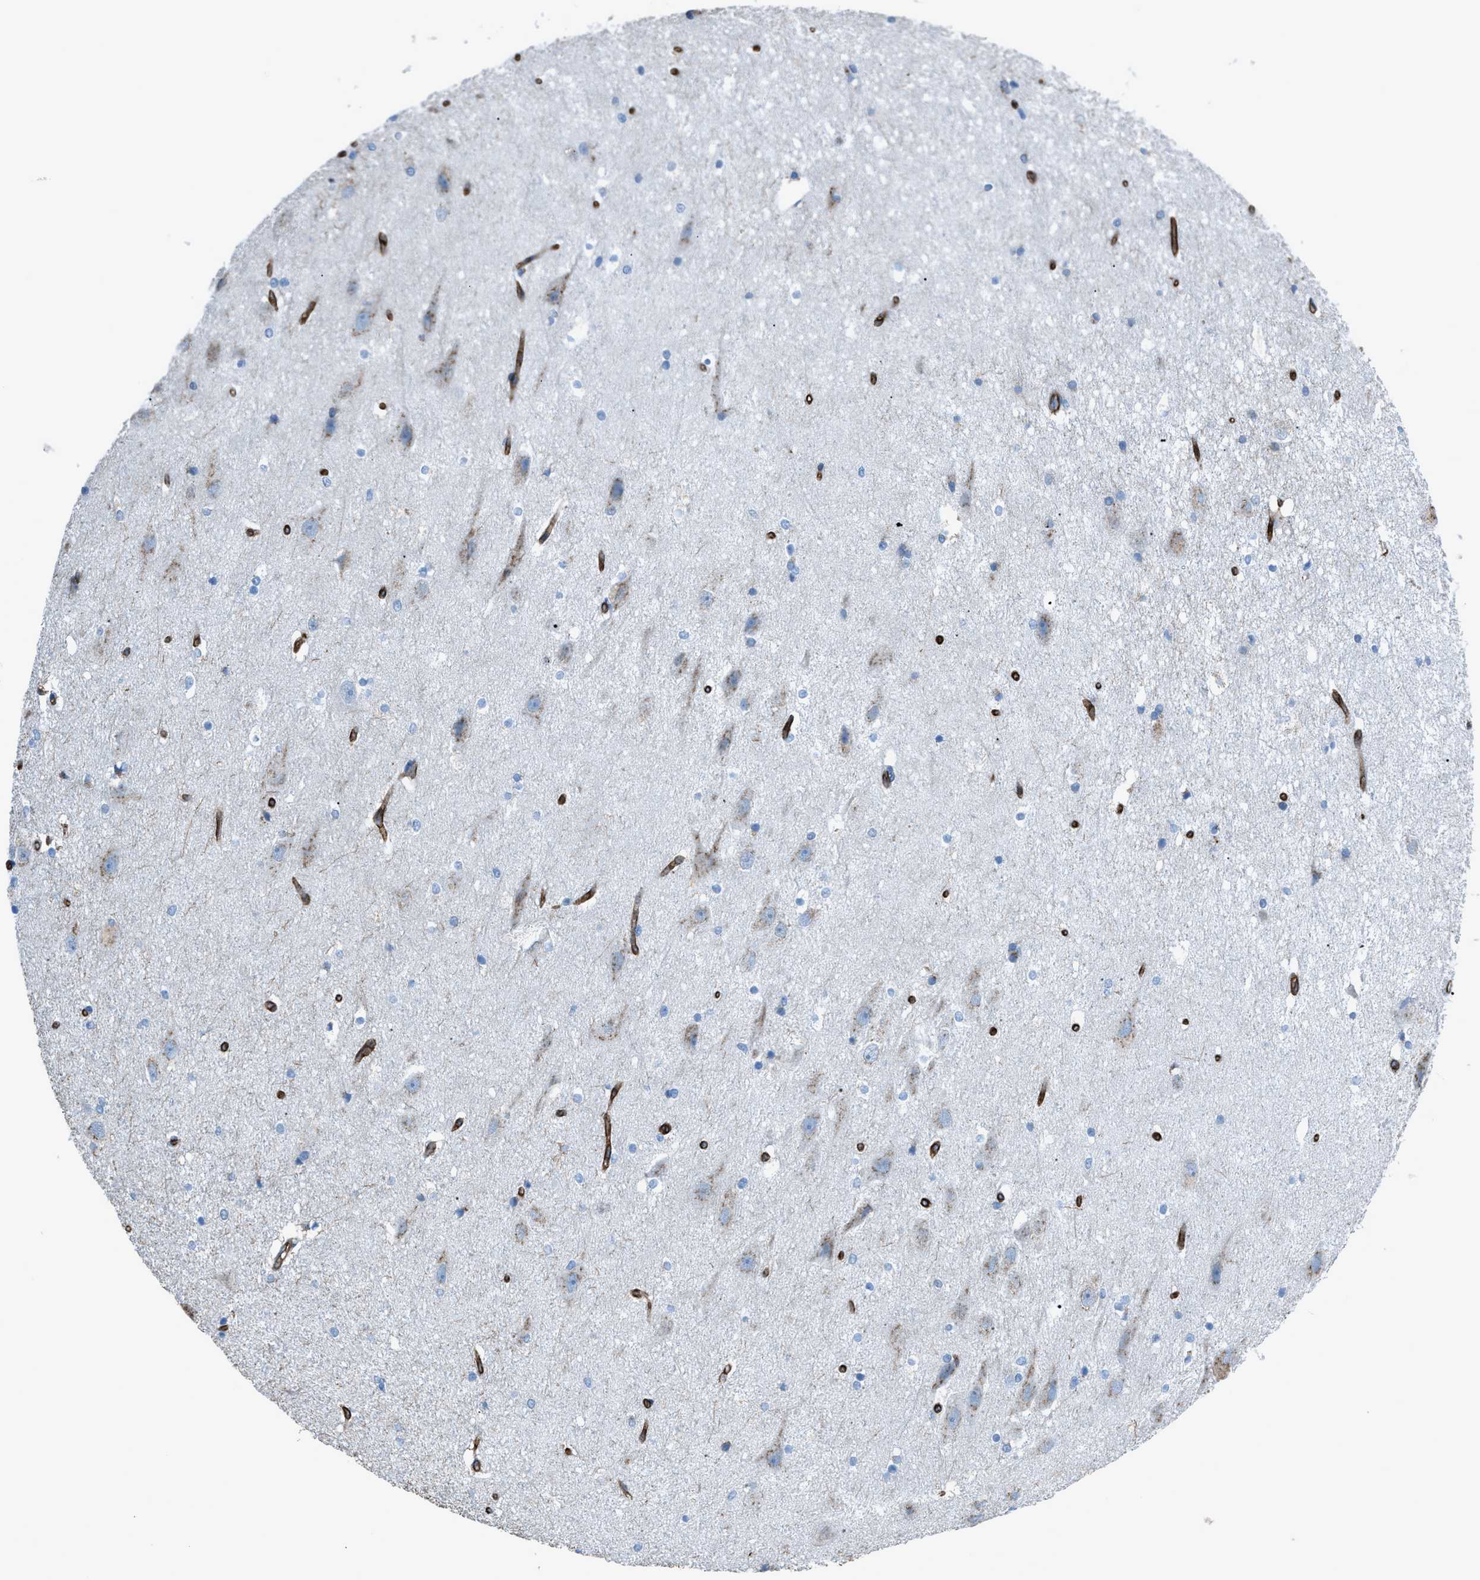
{"staining": {"intensity": "negative", "quantity": "none", "location": "none"}, "tissue": "hippocampus", "cell_type": "Glial cells", "image_type": "normal", "snomed": [{"axis": "morphology", "description": "Normal tissue, NOS"}, {"axis": "topography", "description": "Hippocampus"}], "caption": "This micrograph is of normal hippocampus stained with IHC to label a protein in brown with the nuclei are counter-stained blue. There is no positivity in glial cells. Brightfield microscopy of immunohistochemistry (IHC) stained with DAB (3,3'-diaminobenzidine) (brown) and hematoxylin (blue), captured at high magnification.", "gene": "SLC22A15", "patient": {"sex": "female", "age": 19}}